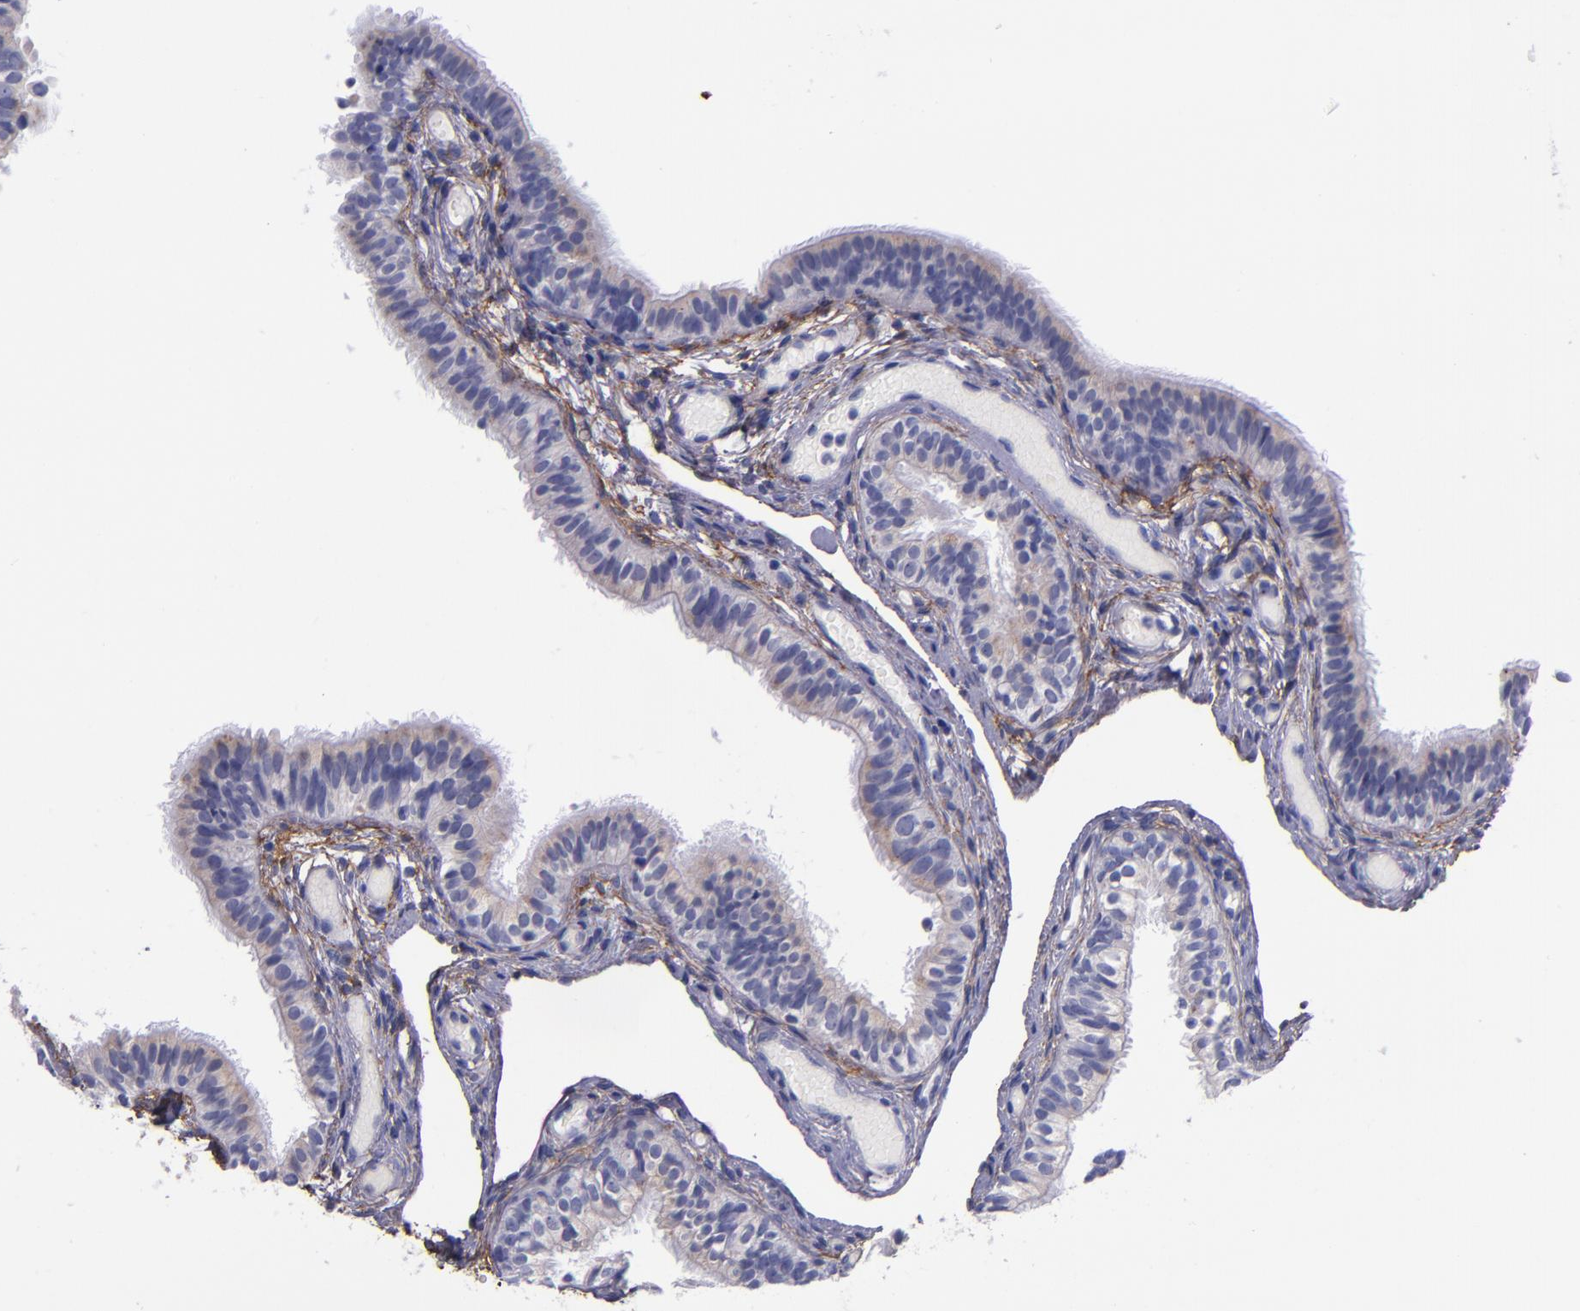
{"staining": {"intensity": "negative", "quantity": "none", "location": "none"}, "tissue": "fallopian tube", "cell_type": "Glandular cells", "image_type": "normal", "snomed": [{"axis": "morphology", "description": "Normal tissue, NOS"}, {"axis": "morphology", "description": "Dermoid, NOS"}, {"axis": "topography", "description": "Fallopian tube"}], "caption": "Protein analysis of unremarkable fallopian tube shows no significant expression in glandular cells. (Stains: DAB immunohistochemistry (IHC) with hematoxylin counter stain, Microscopy: brightfield microscopy at high magnification).", "gene": "IVL", "patient": {"sex": "female", "age": 33}}